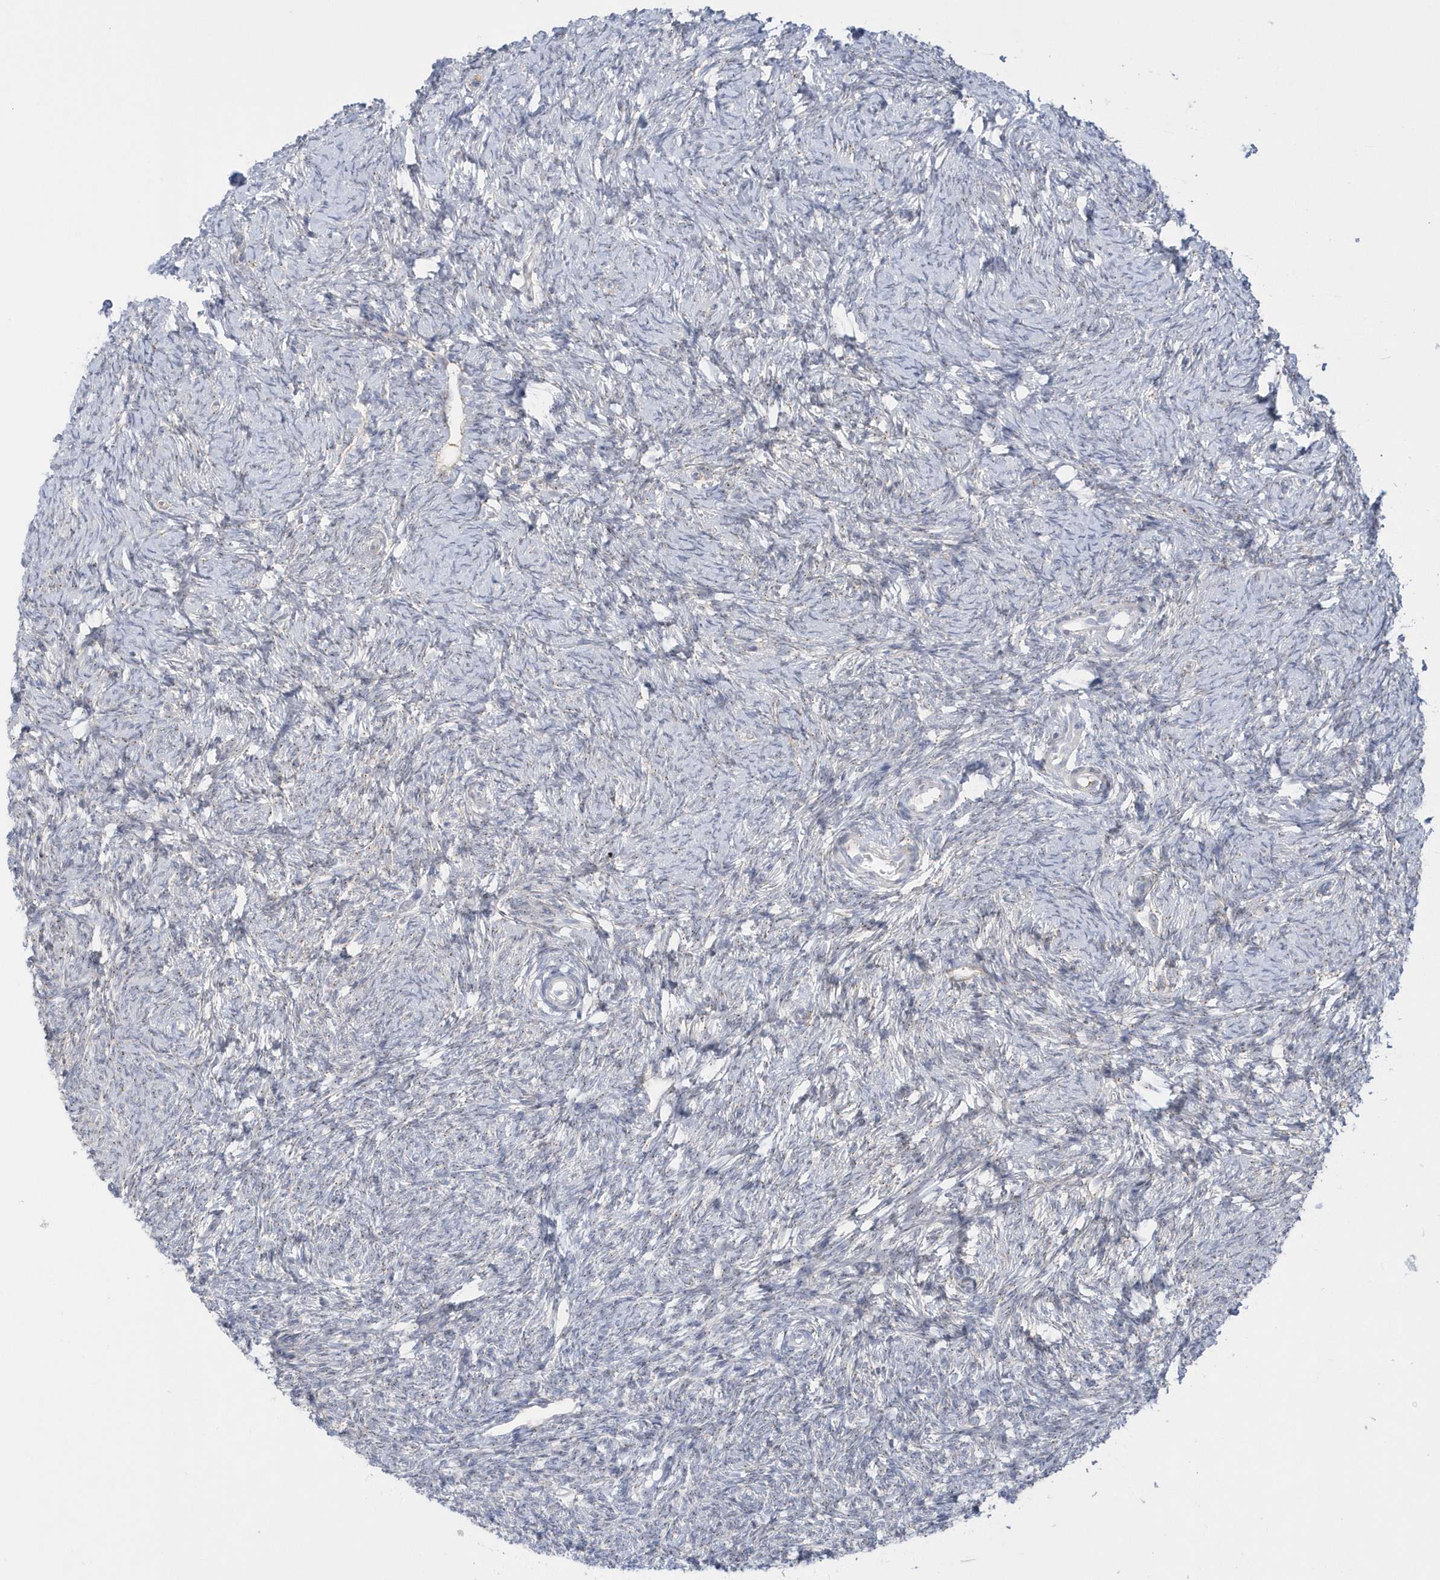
{"staining": {"intensity": "negative", "quantity": "none", "location": "none"}, "tissue": "ovary", "cell_type": "Follicle cells", "image_type": "normal", "snomed": [{"axis": "morphology", "description": "Normal tissue, NOS"}, {"axis": "morphology", "description": "Cyst, NOS"}, {"axis": "topography", "description": "Ovary"}], "caption": "Follicle cells are negative for protein expression in normal human ovary. (Immunohistochemistry (ihc), brightfield microscopy, high magnification).", "gene": "SEMA3D", "patient": {"sex": "female", "age": 33}}